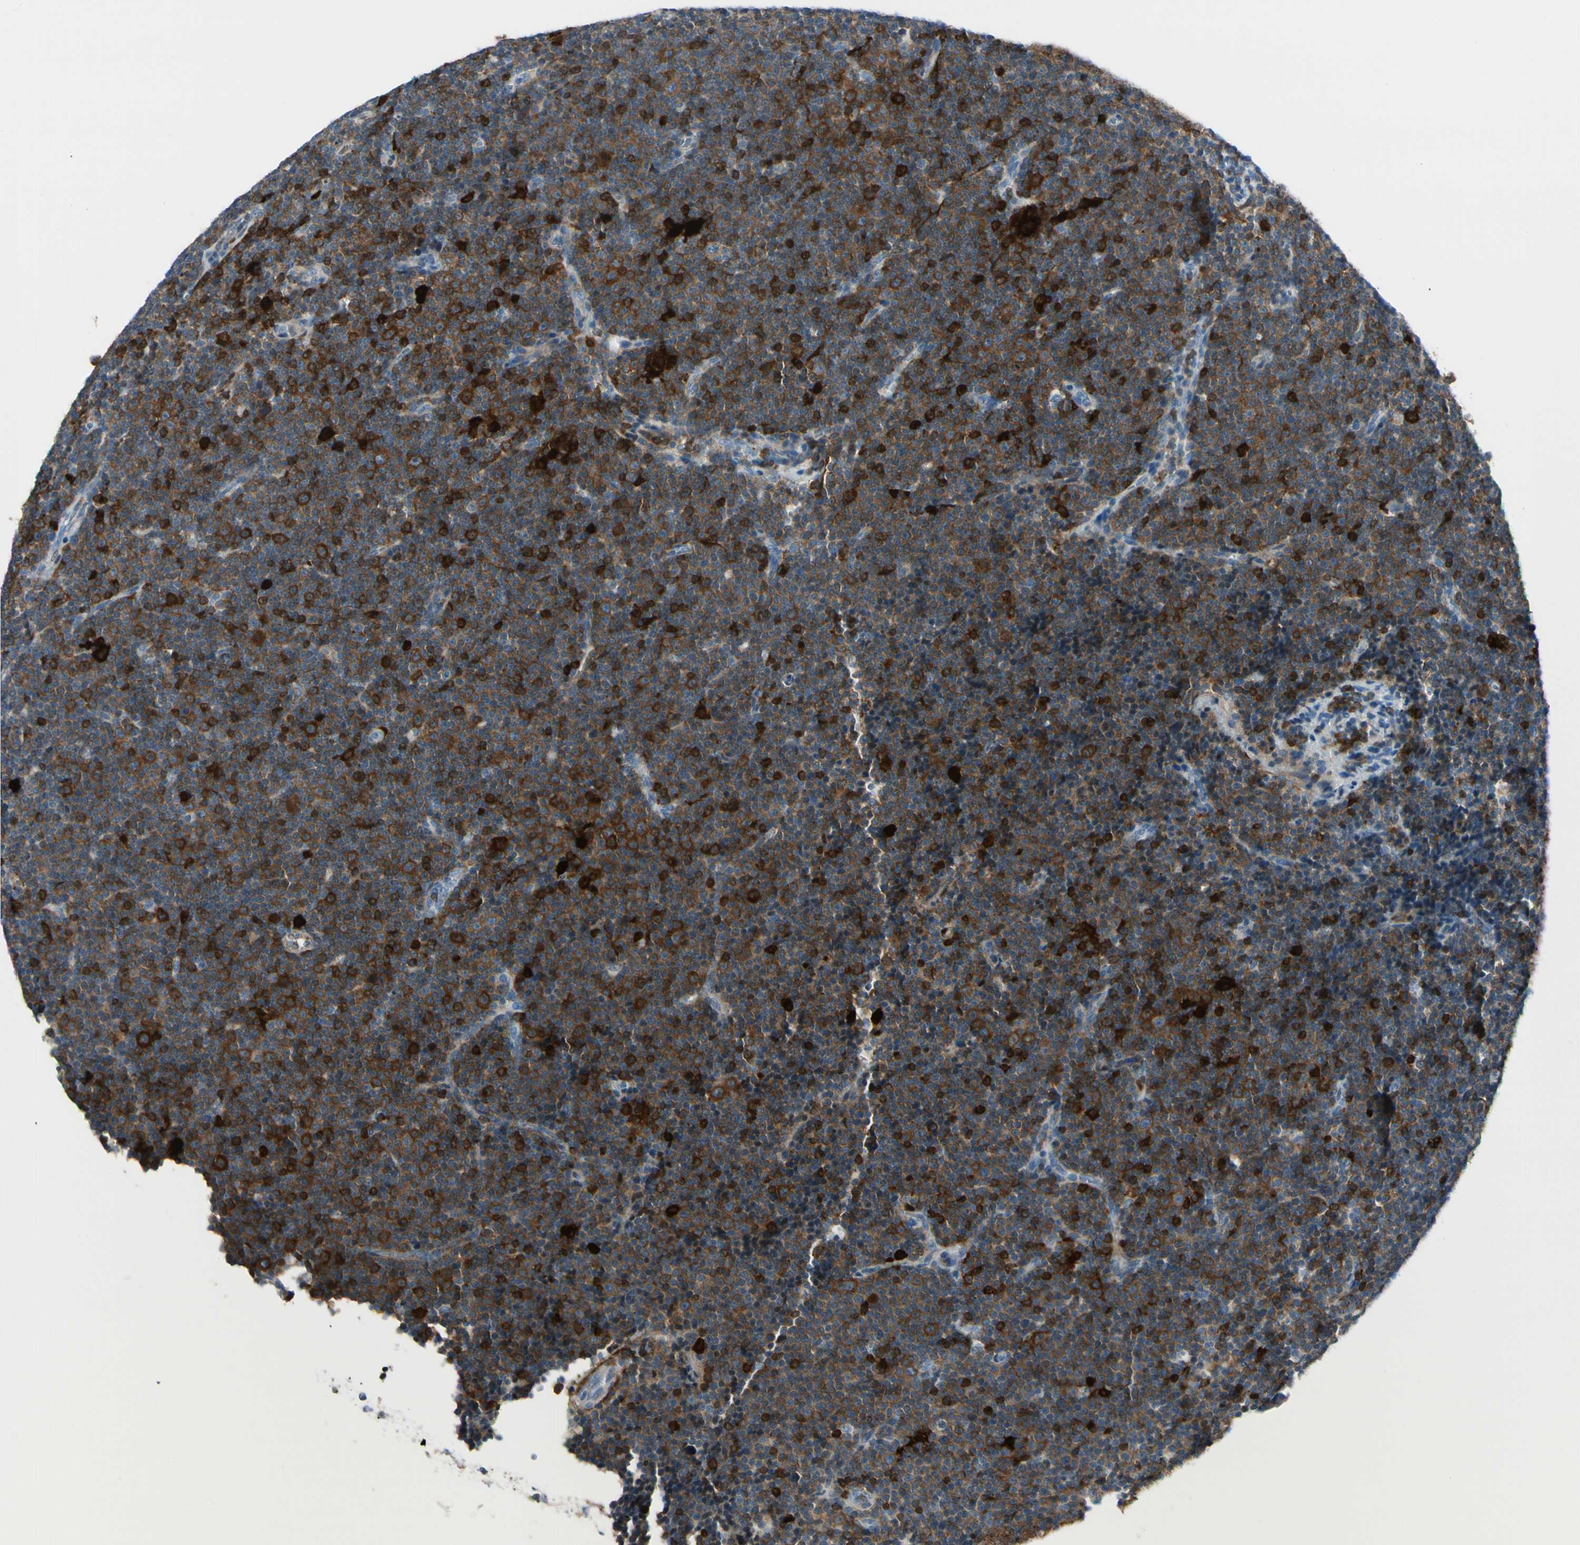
{"staining": {"intensity": "moderate", "quantity": ">75%", "location": "cytoplasmic/membranous"}, "tissue": "lymphoma", "cell_type": "Tumor cells", "image_type": "cancer", "snomed": [{"axis": "morphology", "description": "Malignant lymphoma, non-Hodgkin's type, Low grade"}, {"axis": "topography", "description": "Lymph node"}], "caption": "IHC (DAB) staining of lymphoma displays moderate cytoplasmic/membranous protein expression in approximately >75% of tumor cells.", "gene": "TRAF1", "patient": {"sex": "female", "age": 67}}